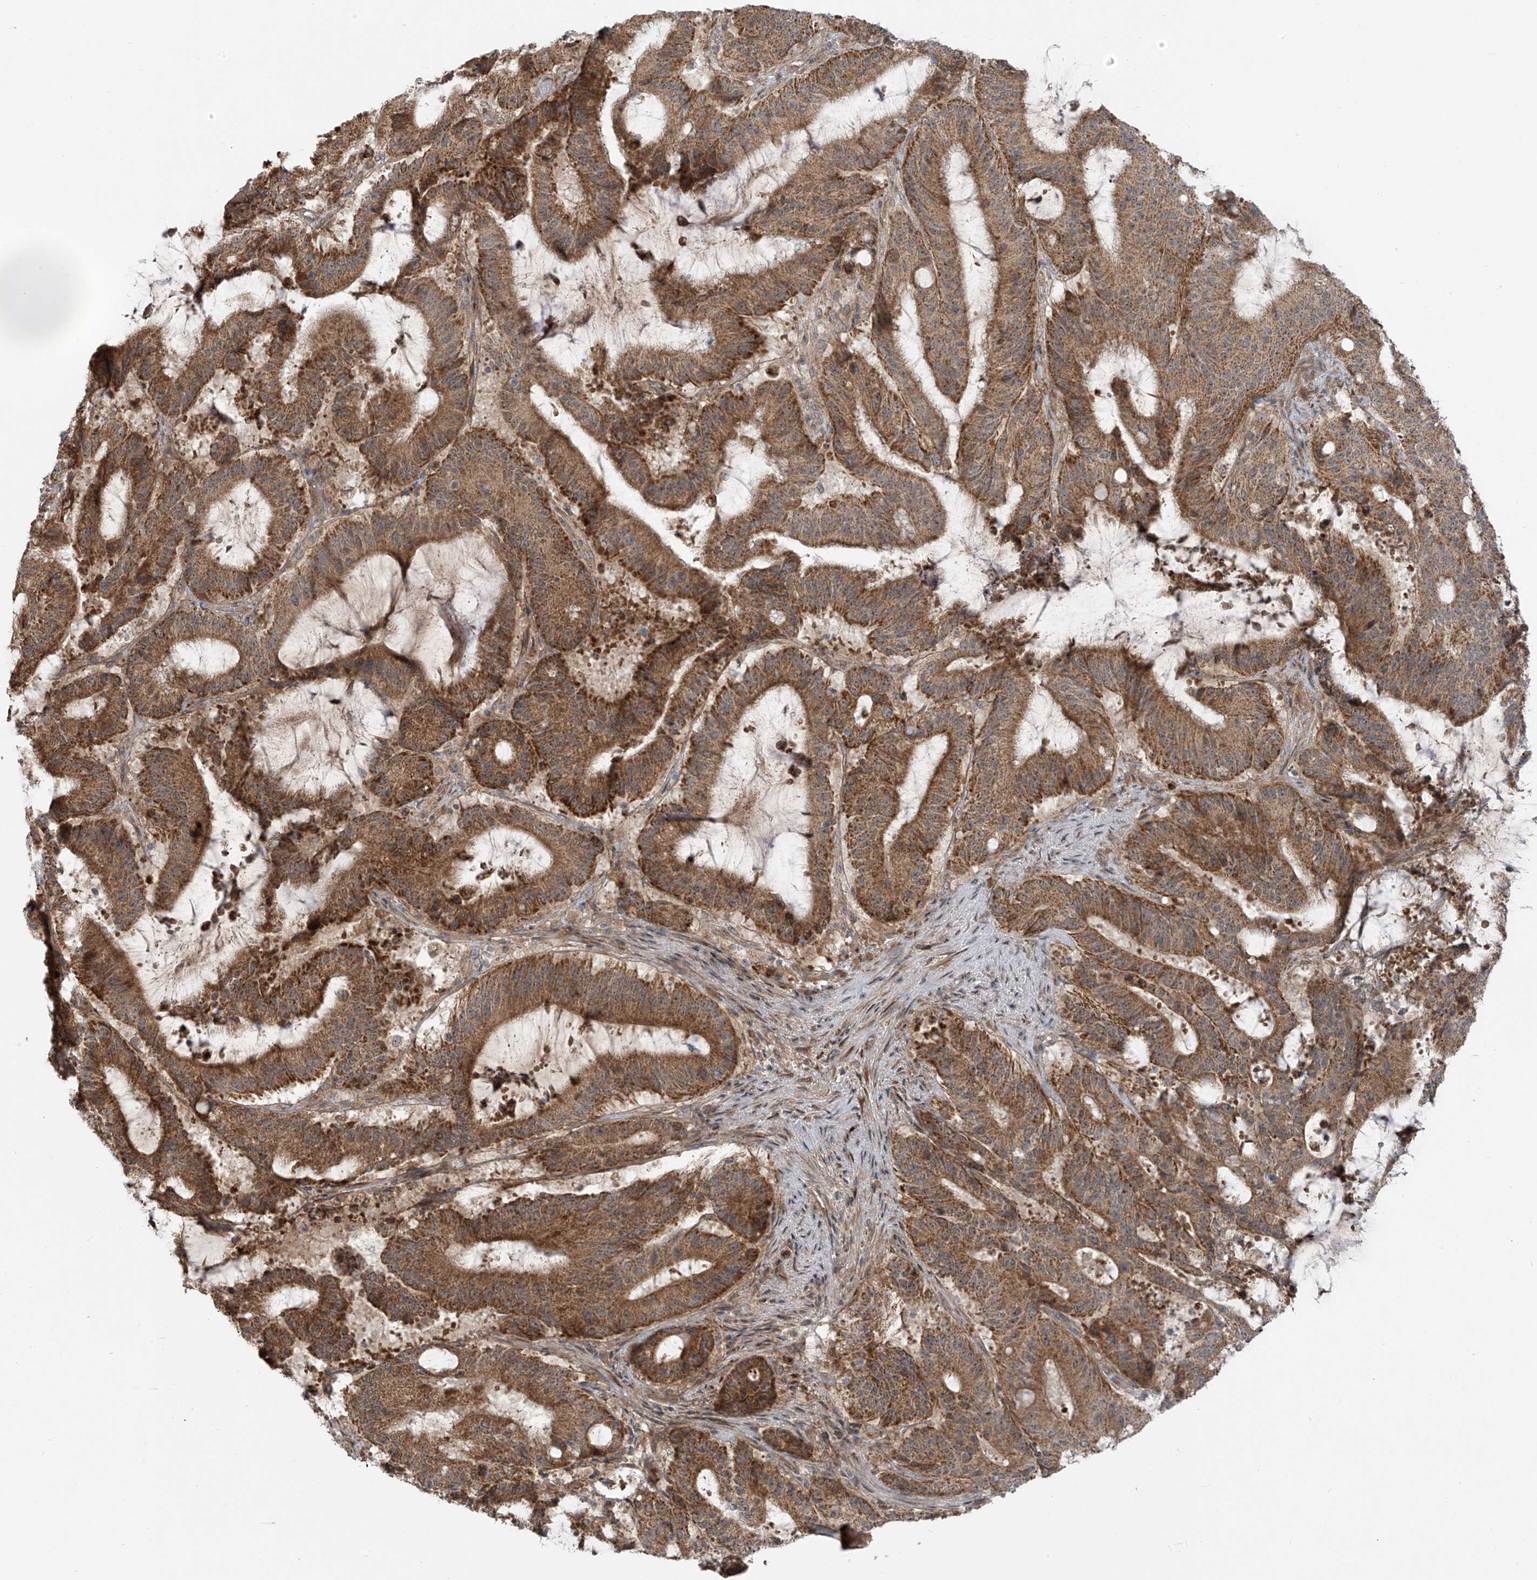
{"staining": {"intensity": "strong", "quantity": ">75%", "location": "cytoplasmic/membranous"}, "tissue": "liver cancer", "cell_type": "Tumor cells", "image_type": "cancer", "snomed": [{"axis": "morphology", "description": "Normal tissue, NOS"}, {"axis": "morphology", "description": "Cholangiocarcinoma"}, {"axis": "topography", "description": "Liver"}, {"axis": "topography", "description": "Peripheral nerve tissue"}], "caption": "Liver cholangiocarcinoma stained with immunohistochemistry exhibits strong cytoplasmic/membranous expression in about >75% of tumor cells.", "gene": "KATNIP", "patient": {"sex": "female", "age": 73}}